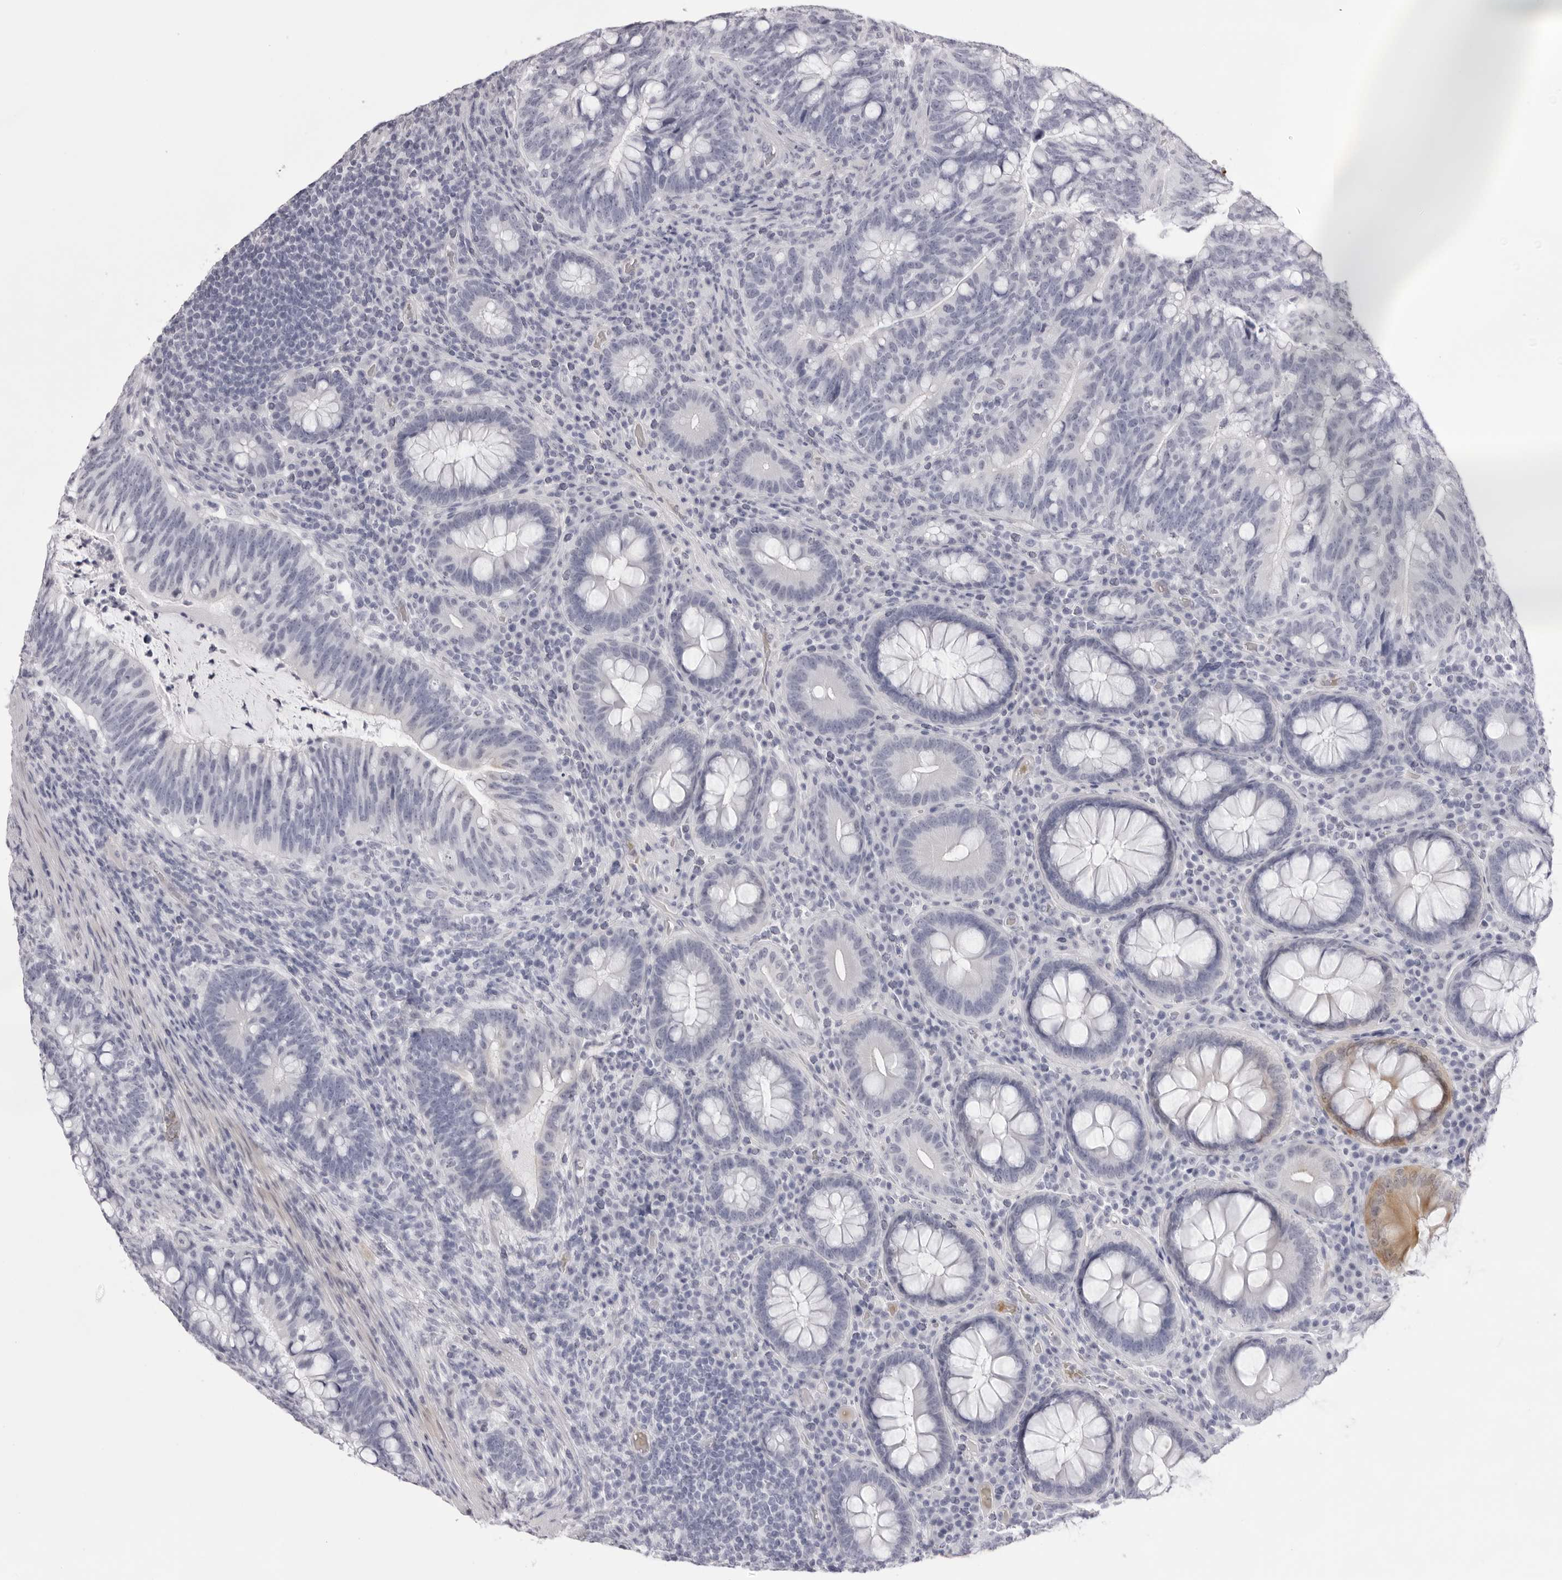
{"staining": {"intensity": "negative", "quantity": "none", "location": "none"}, "tissue": "colorectal cancer", "cell_type": "Tumor cells", "image_type": "cancer", "snomed": [{"axis": "morphology", "description": "Adenocarcinoma, NOS"}, {"axis": "topography", "description": "Colon"}], "caption": "High magnification brightfield microscopy of colorectal cancer (adenocarcinoma) stained with DAB (3,3'-diaminobenzidine) (brown) and counterstained with hematoxylin (blue): tumor cells show no significant expression.", "gene": "SPTA1", "patient": {"sex": "female", "age": 66}}